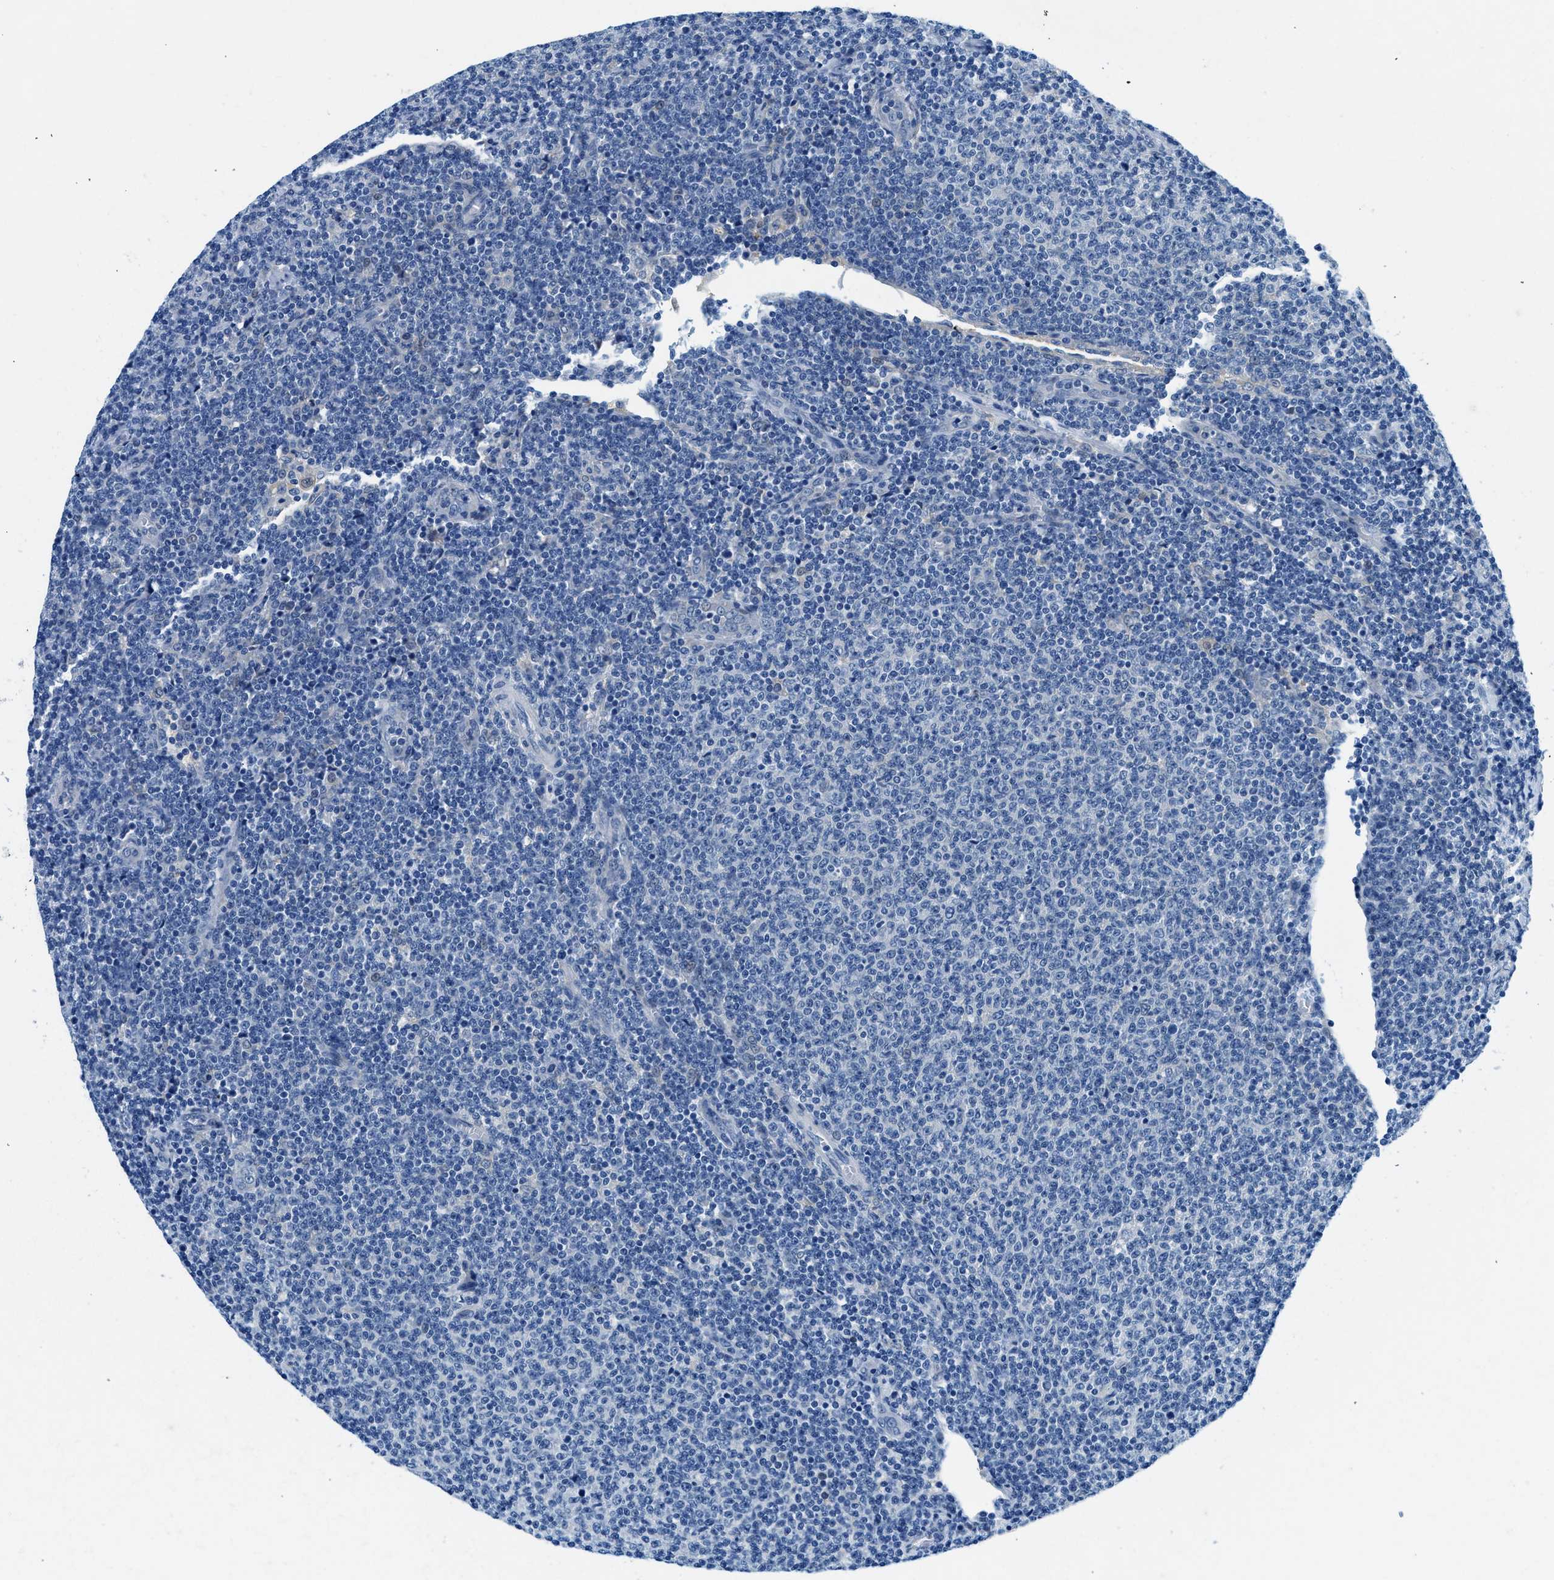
{"staining": {"intensity": "negative", "quantity": "none", "location": "none"}, "tissue": "lymphoma", "cell_type": "Tumor cells", "image_type": "cancer", "snomed": [{"axis": "morphology", "description": "Malignant lymphoma, non-Hodgkin's type, Low grade"}, {"axis": "topography", "description": "Lymph node"}], "caption": "Tumor cells show no significant staining in malignant lymphoma, non-Hodgkin's type (low-grade).", "gene": "COPS2", "patient": {"sex": "male", "age": 66}}